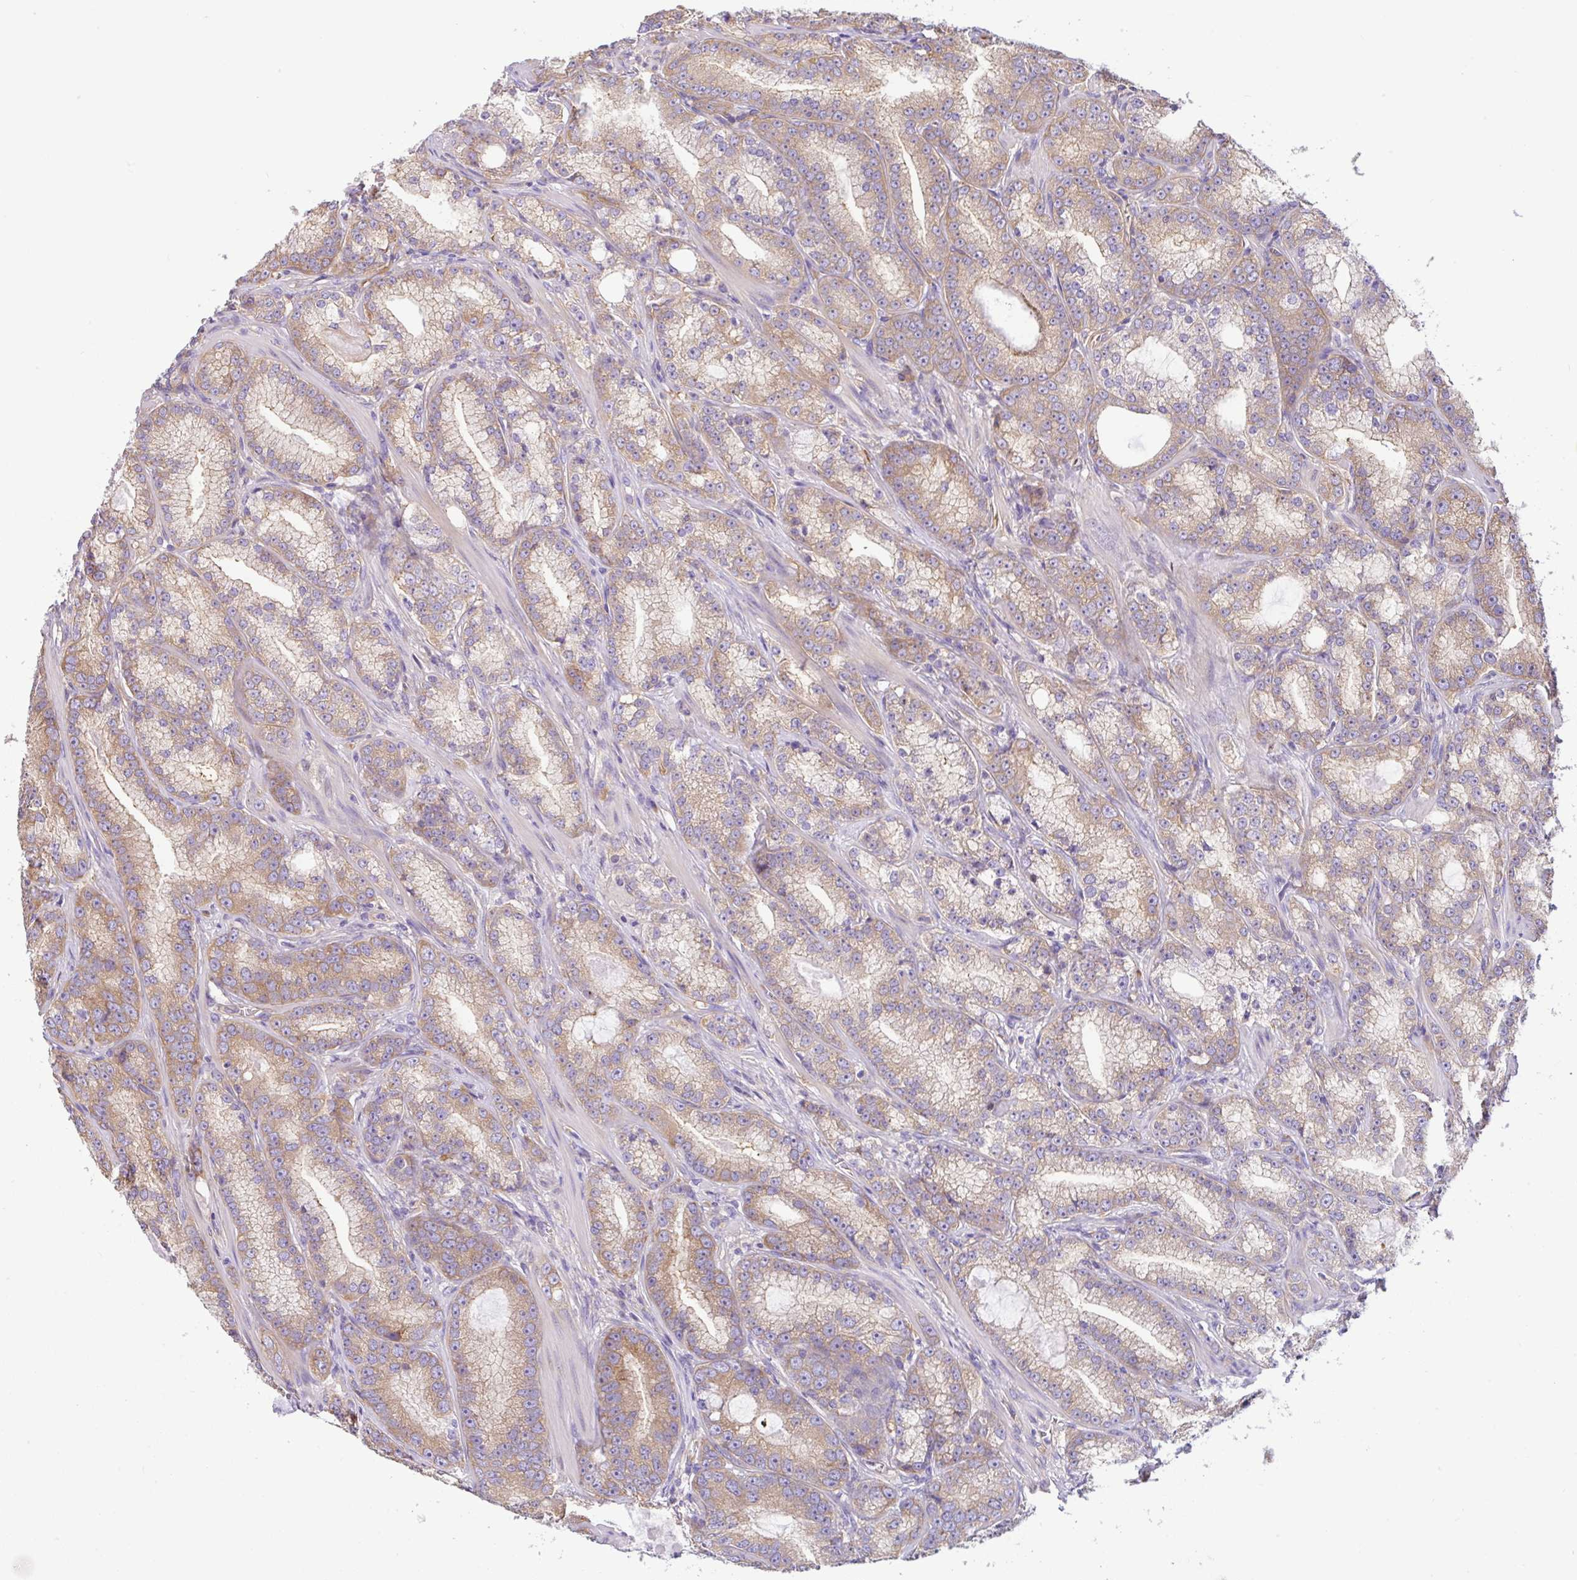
{"staining": {"intensity": "moderate", "quantity": ">75%", "location": "cytoplasmic/membranous"}, "tissue": "prostate cancer", "cell_type": "Tumor cells", "image_type": "cancer", "snomed": [{"axis": "morphology", "description": "Adenocarcinoma, High grade"}, {"axis": "topography", "description": "Prostate"}], "caption": "The histopathology image displays staining of prostate high-grade adenocarcinoma, revealing moderate cytoplasmic/membranous protein positivity (brown color) within tumor cells. (Stains: DAB (3,3'-diaminobenzidine) in brown, nuclei in blue, Microscopy: brightfield microscopy at high magnification).", "gene": "GFPT2", "patient": {"sex": "male", "age": 65}}